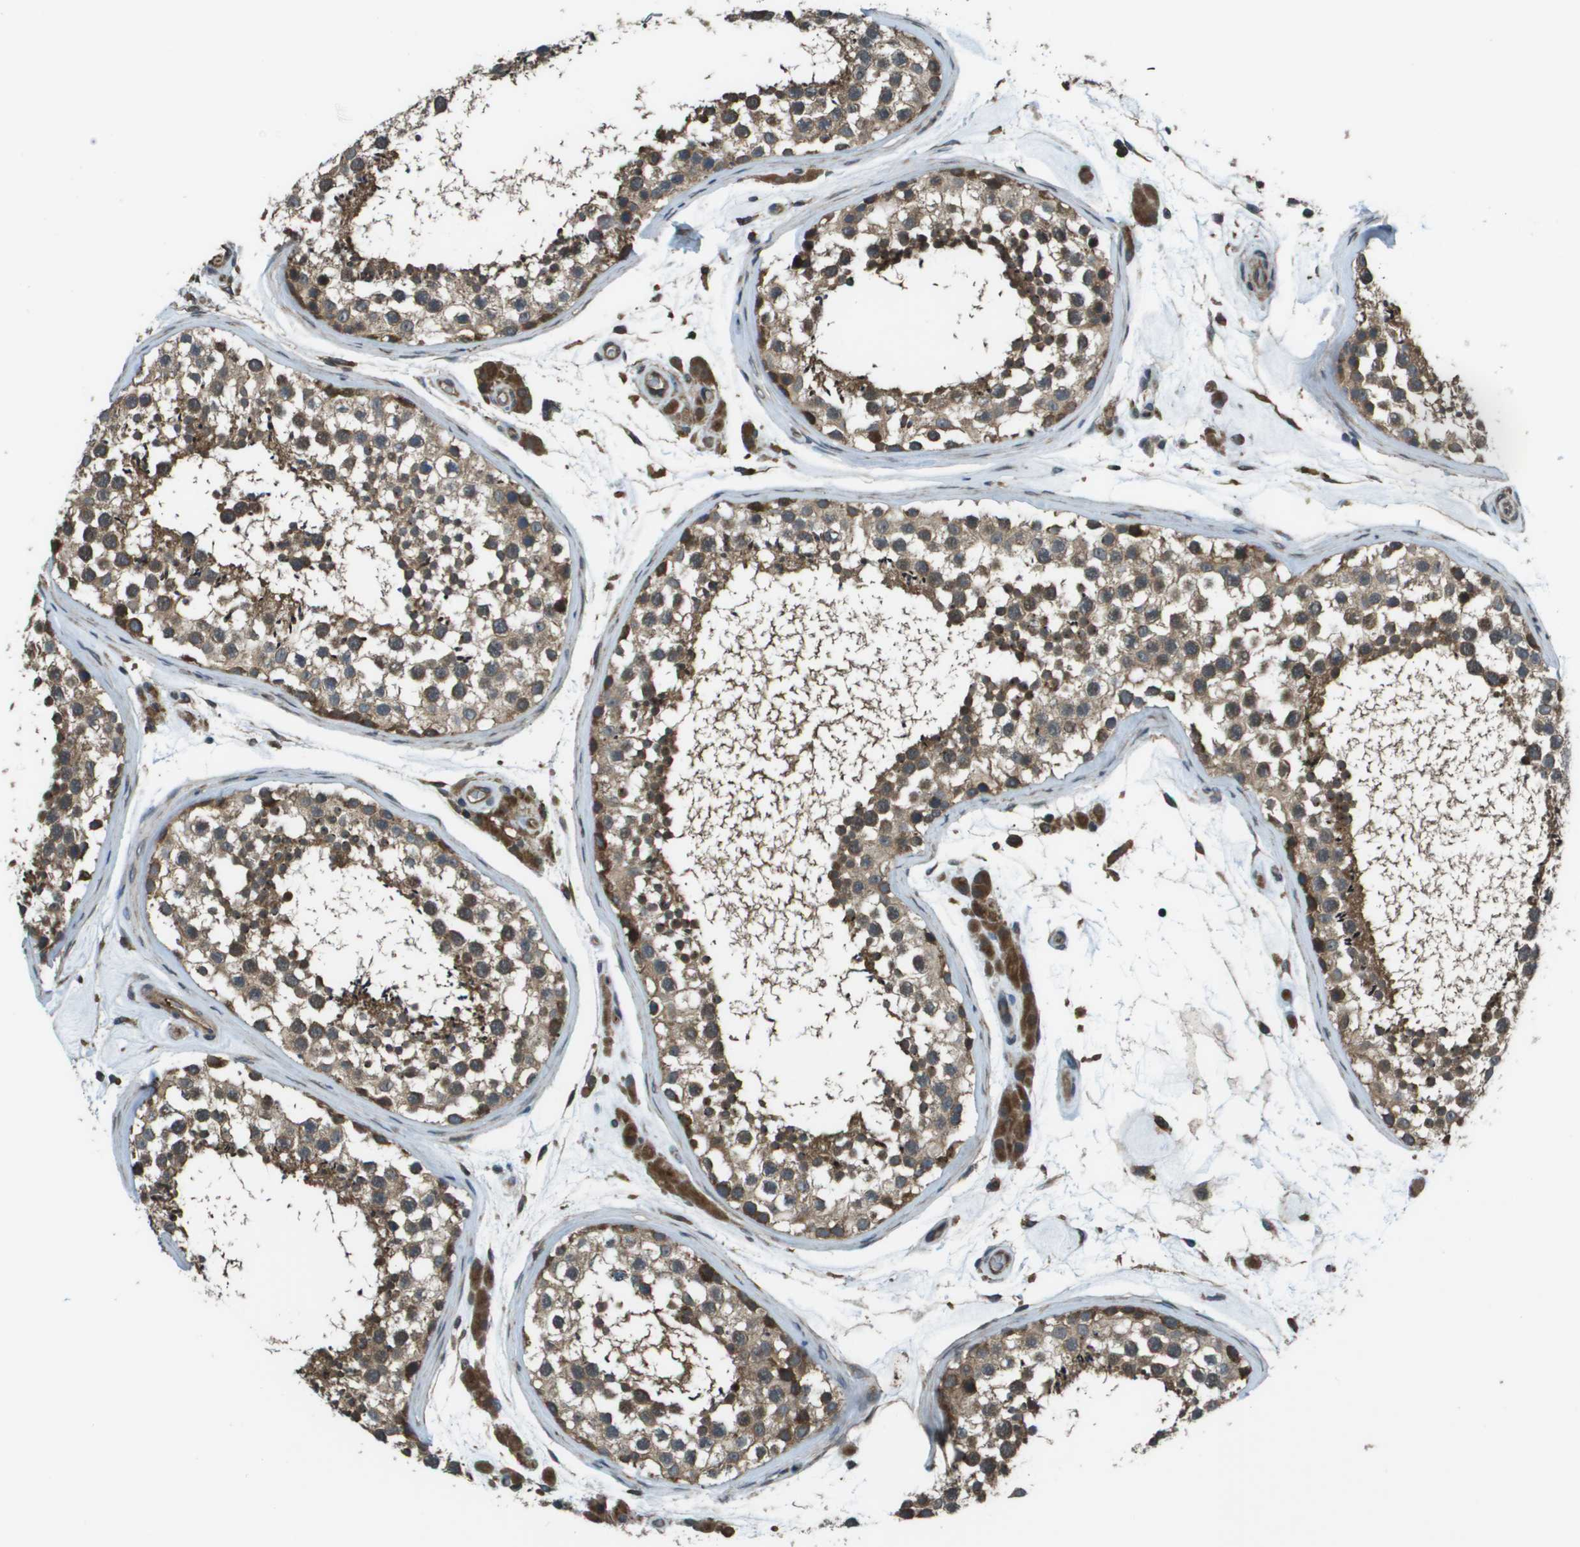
{"staining": {"intensity": "moderate", "quantity": ">75%", "location": "cytoplasmic/membranous"}, "tissue": "testis", "cell_type": "Cells in seminiferous ducts", "image_type": "normal", "snomed": [{"axis": "morphology", "description": "Normal tissue, NOS"}, {"axis": "topography", "description": "Testis"}], "caption": "Protein analysis of unremarkable testis reveals moderate cytoplasmic/membranous staining in approximately >75% of cells in seminiferous ducts. (DAB IHC with brightfield microscopy, high magnification).", "gene": "PLPBP", "patient": {"sex": "male", "age": 46}}